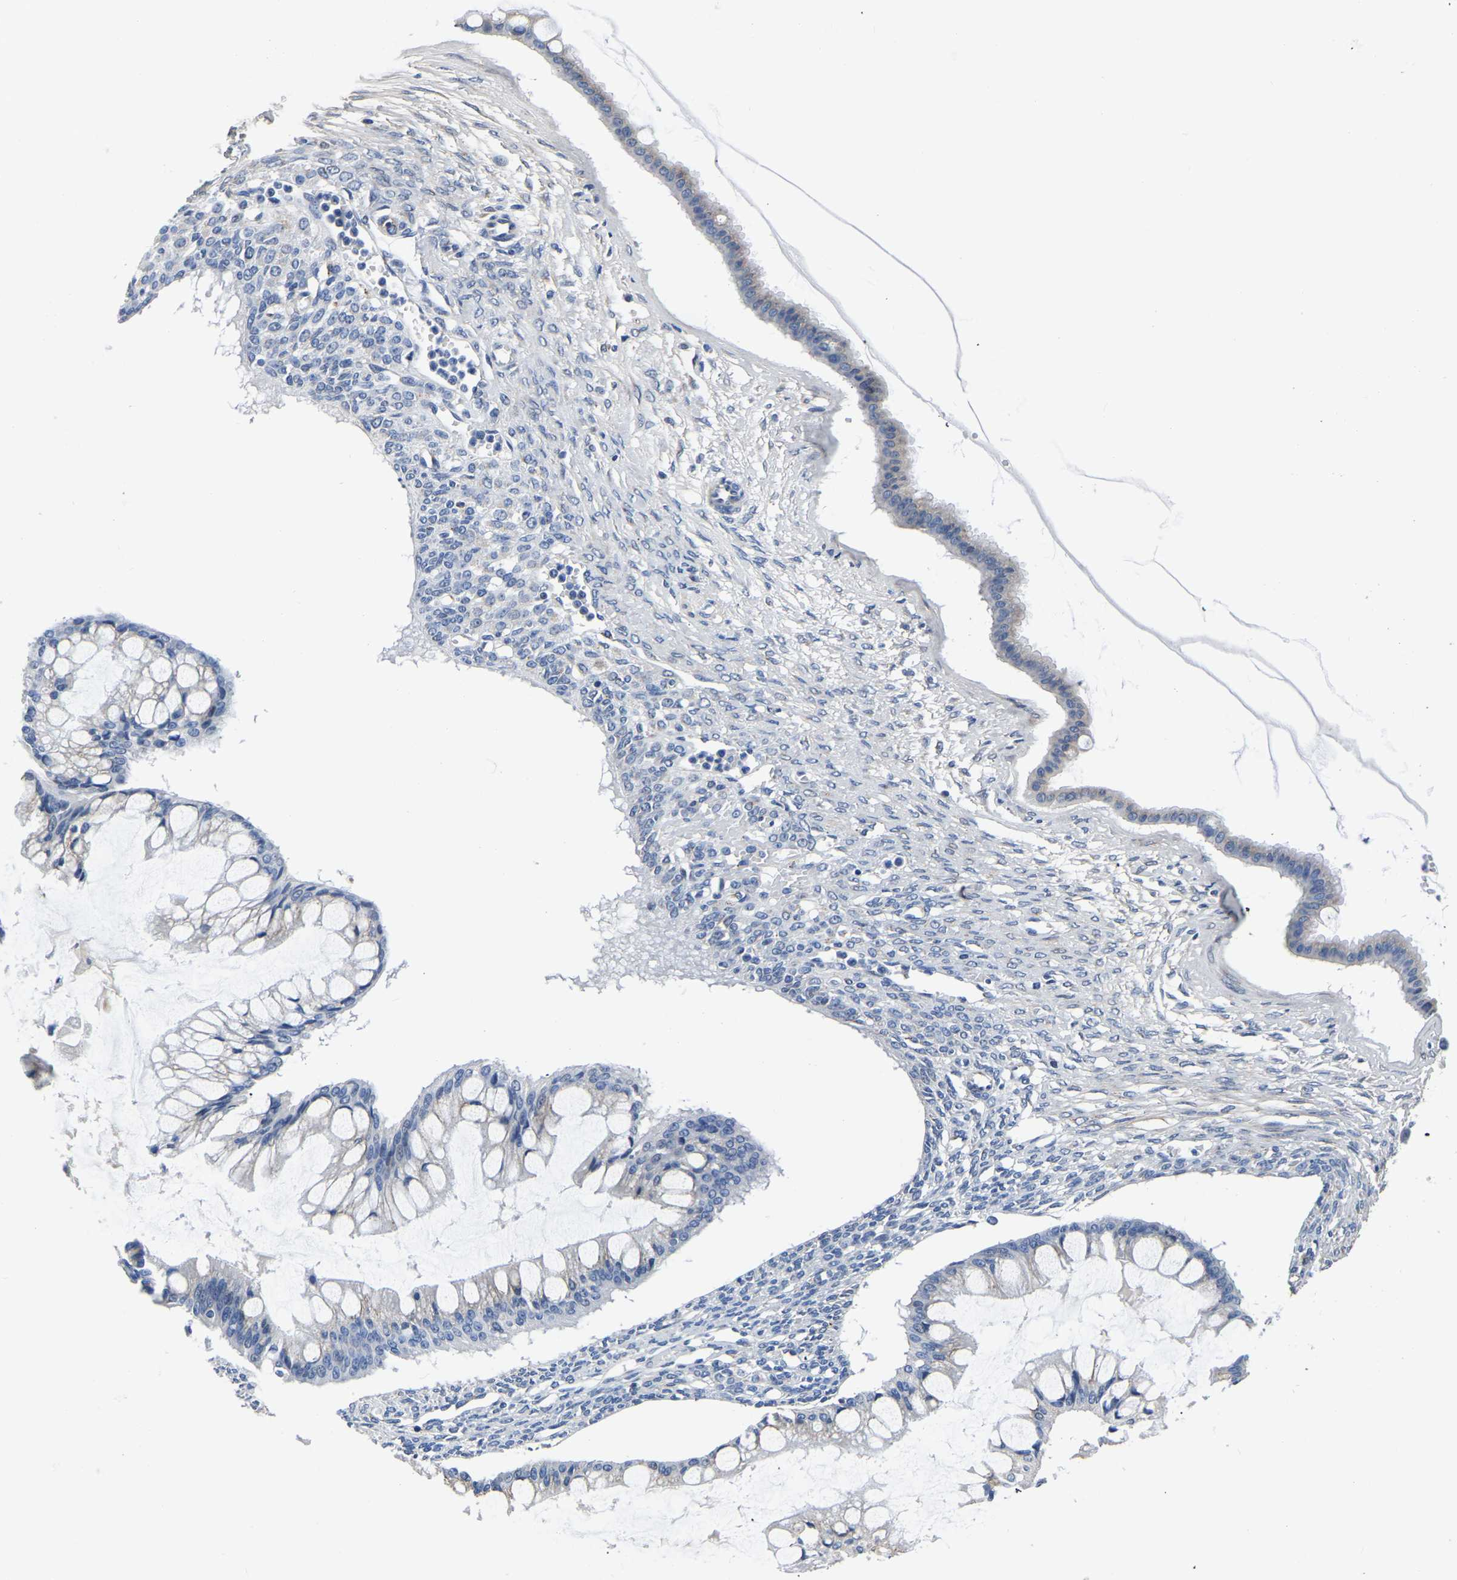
{"staining": {"intensity": "negative", "quantity": "none", "location": "none"}, "tissue": "ovarian cancer", "cell_type": "Tumor cells", "image_type": "cancer", "snomed": [{"axis": "morphology", "description": "Cystadenocarcinoma, mucinous, NOS"}, {"axis": "topography", "description": "Ovary"}], "caption": "DAB immunohistochemical staining of human ovarian cancer (mucinous cystadenocarcinoma) exhibits no significant positivity in tumor cells. (DAB (3,3'-diaminobenzidine) immunohistochemistry, high magnification).", "gene": "PDLIM7", "patient": {"sex": "female", "age": 73}}